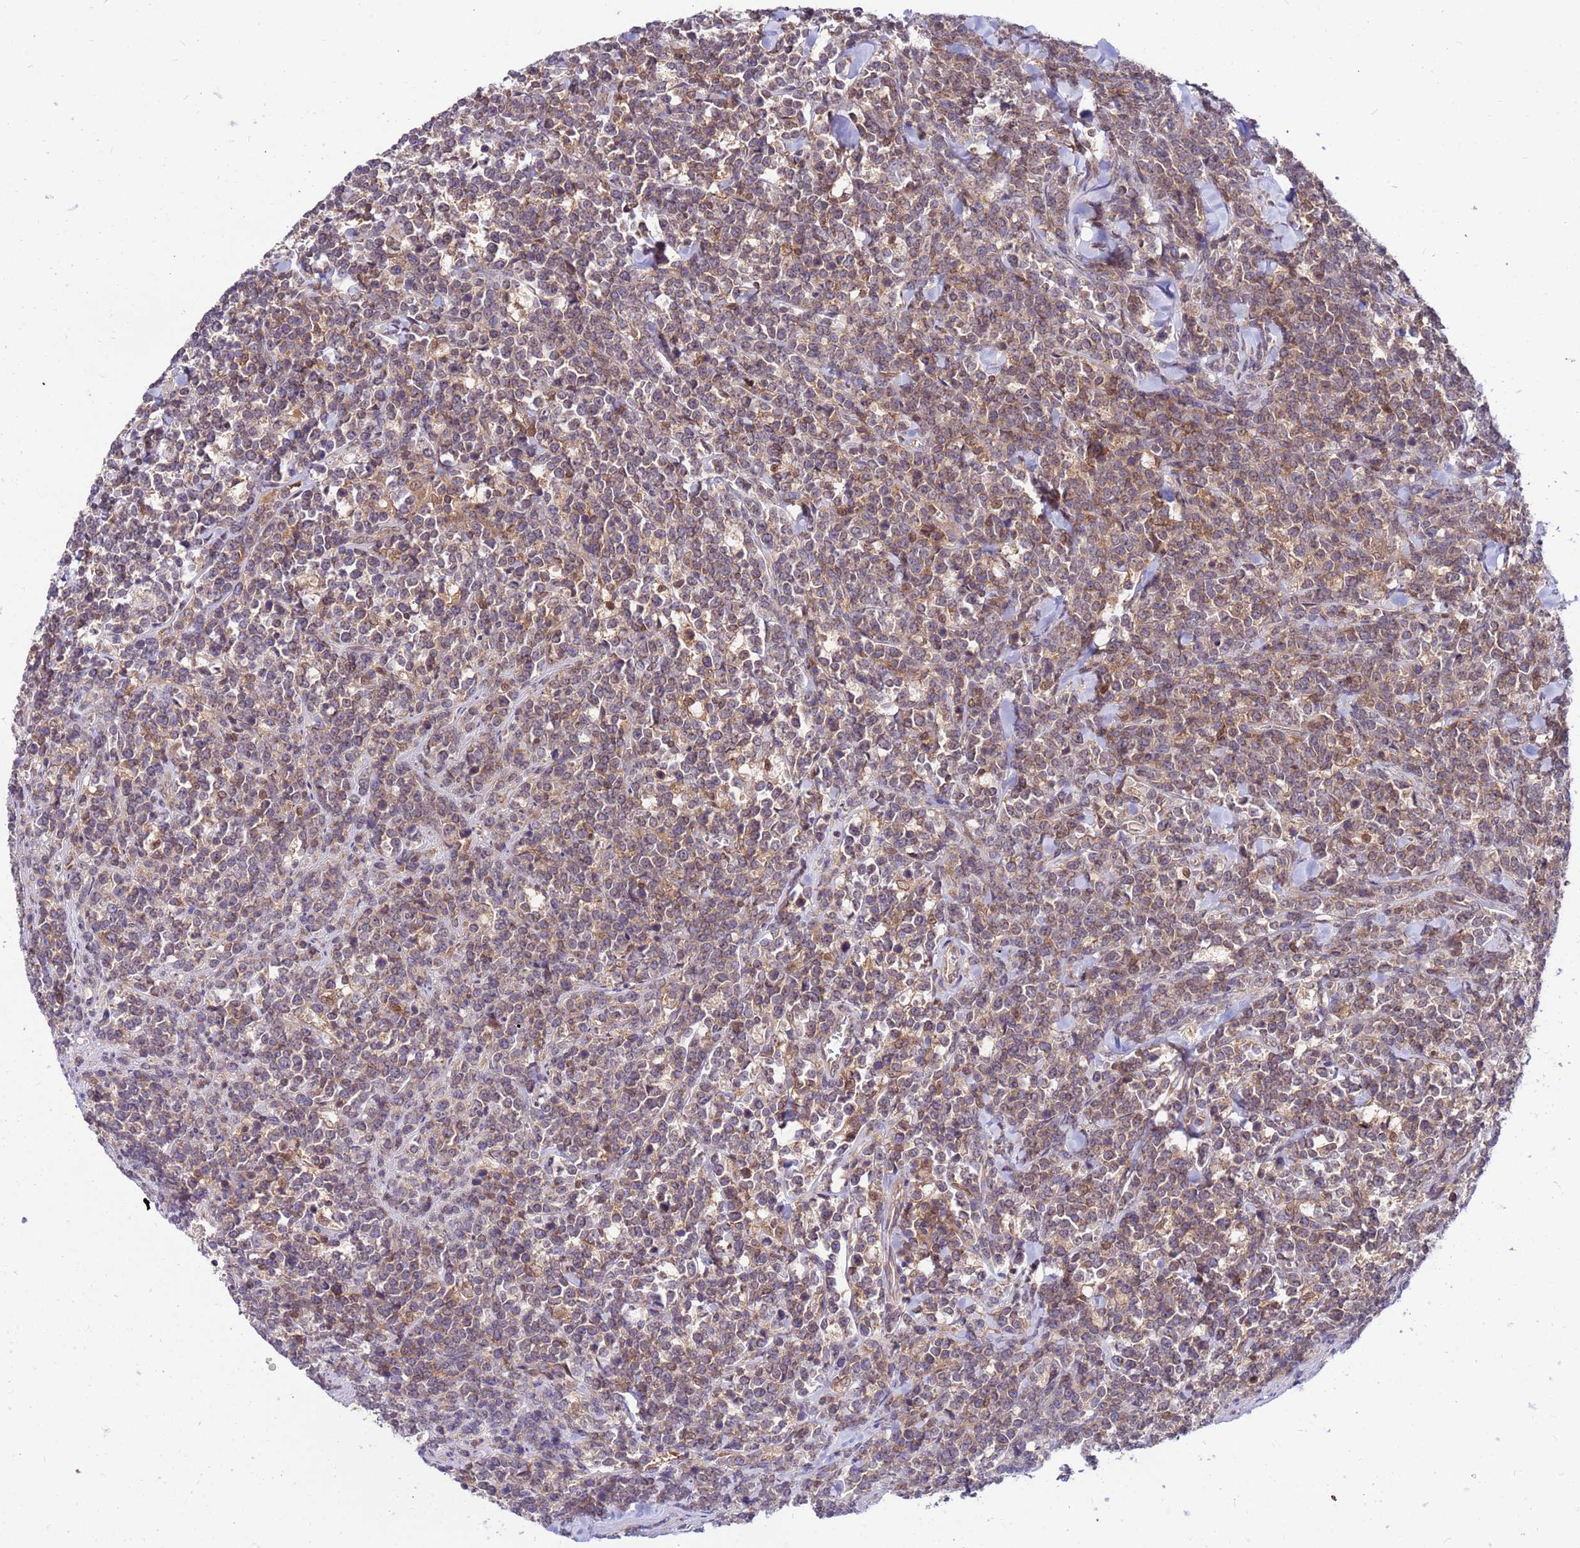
{"staining": {"intensity": "weak", "quantity": ">75%", "location": "cytoplasmic/membranous"}, "tissue": "lymphoma", "cell_type": "Tumor cells", "image_type": "cancer", "snomed": [{"axis": "morphology", "description": "Malignant lymphoma, non-Hodgkin's type, High grade"}, {"axis": "topography", "description": "Small intestine"}], "caption": "Malignant lymphoma, non-Hodgkin's type (high-grade) stained with DAB (3,3'-diaminobenzidine) immunohistochemistry (IHC) shows low levels of weak cytoplasmic/membranous expression in about >75% of tumor cells.", "gene": "GET3", "patient": {"sex": "male", "age": 8}}